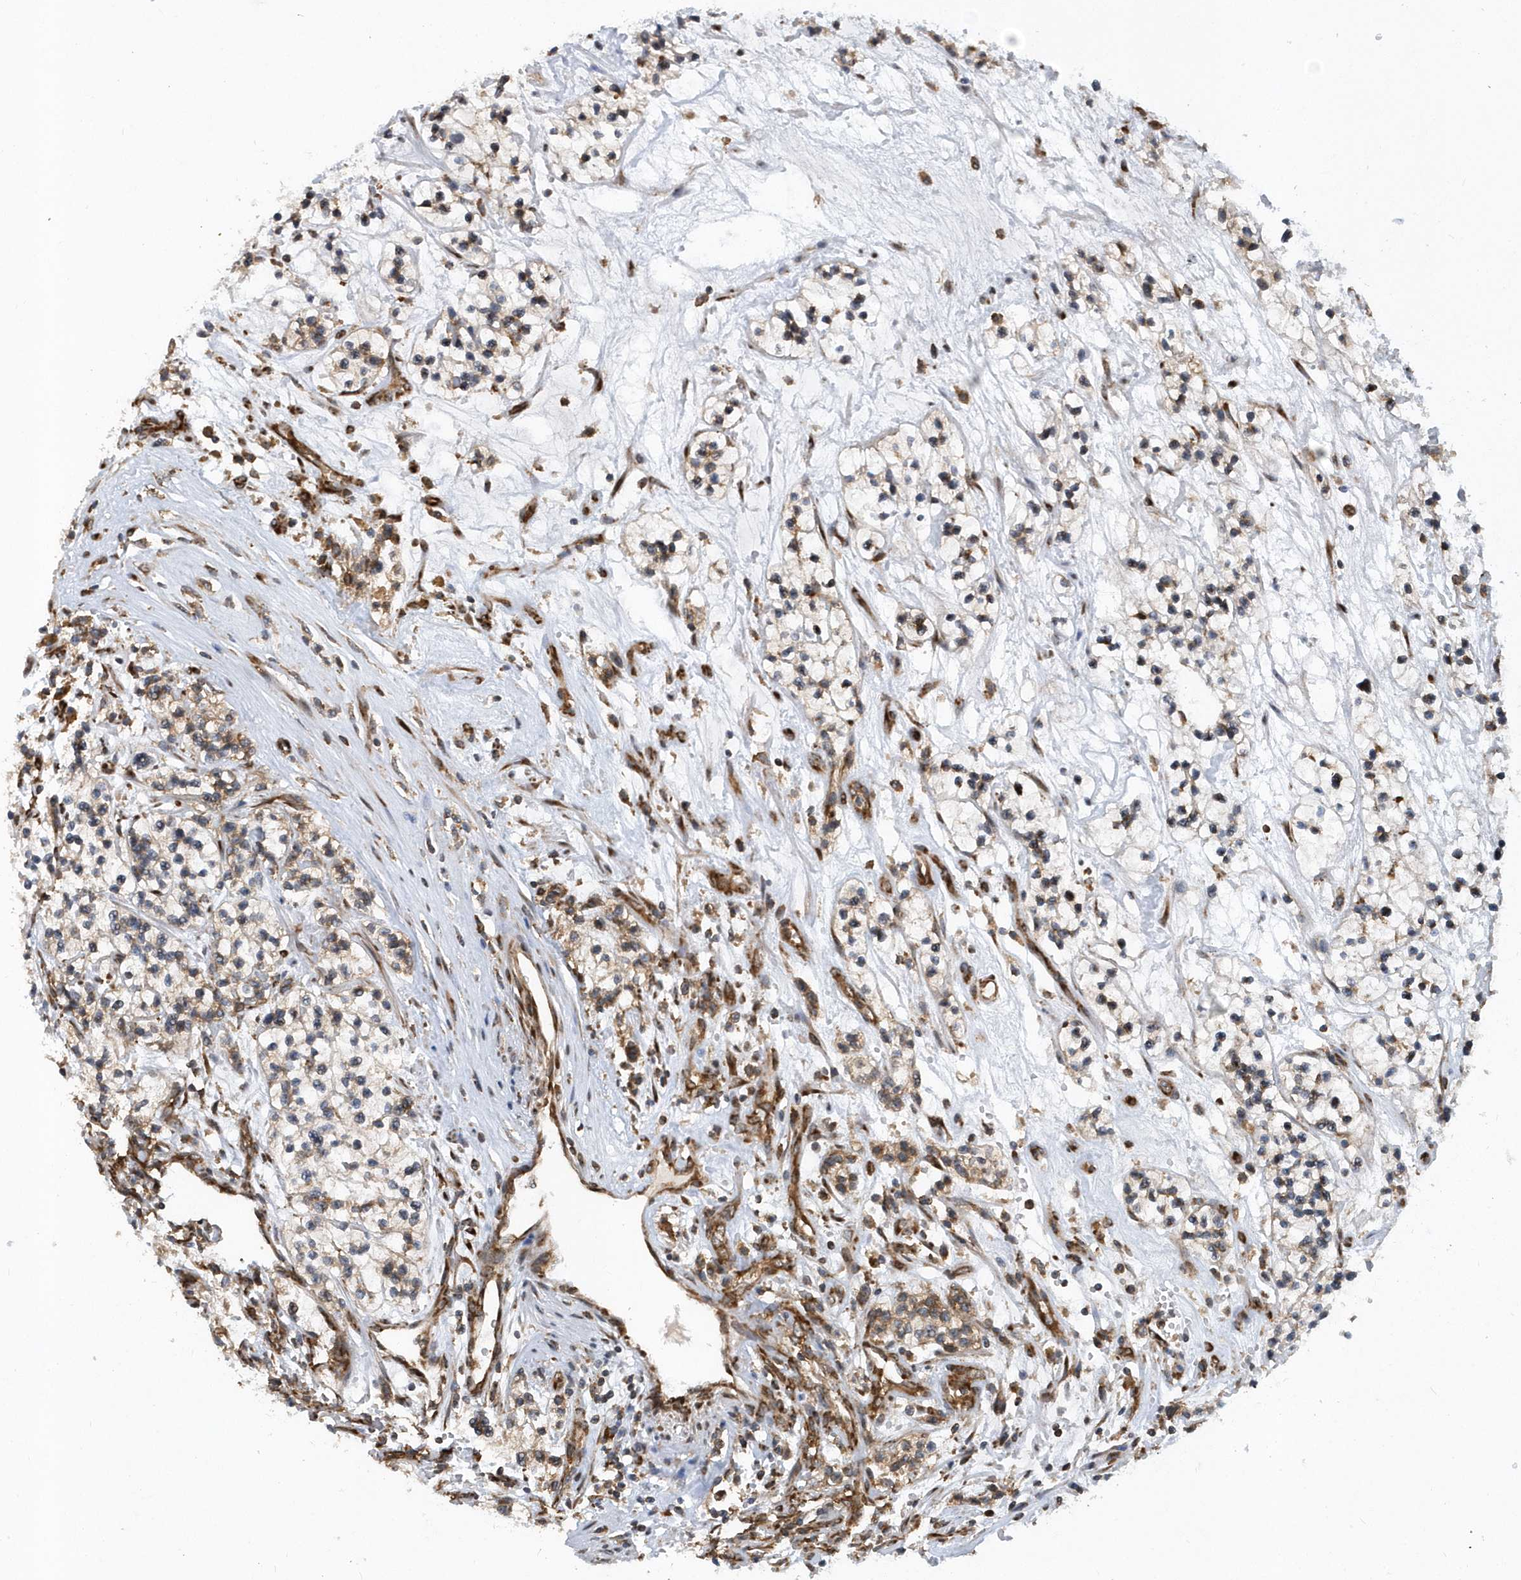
{"staining": {"intensity": "moderate", "quantity": "<25%", "location": "cytoplasmic/membranous"}, "tissue": "renal cancer", "cell_type": "Tumor cells", "image_type": "cancer", "snomed": [{"axis": "morphology", "description": "Adenocarcinoma, NOS"}, {"axis": "topography", "description": "Kidney"}], "caption": "Immunohistochemical staining of renal cancer (adenocarcinoma) exhibits moderate cytoplasmic/membranous protein expression in about <25% of tumor cells.", "gene": "PHF1", "patient": {"sex": "female", "age": 57}}